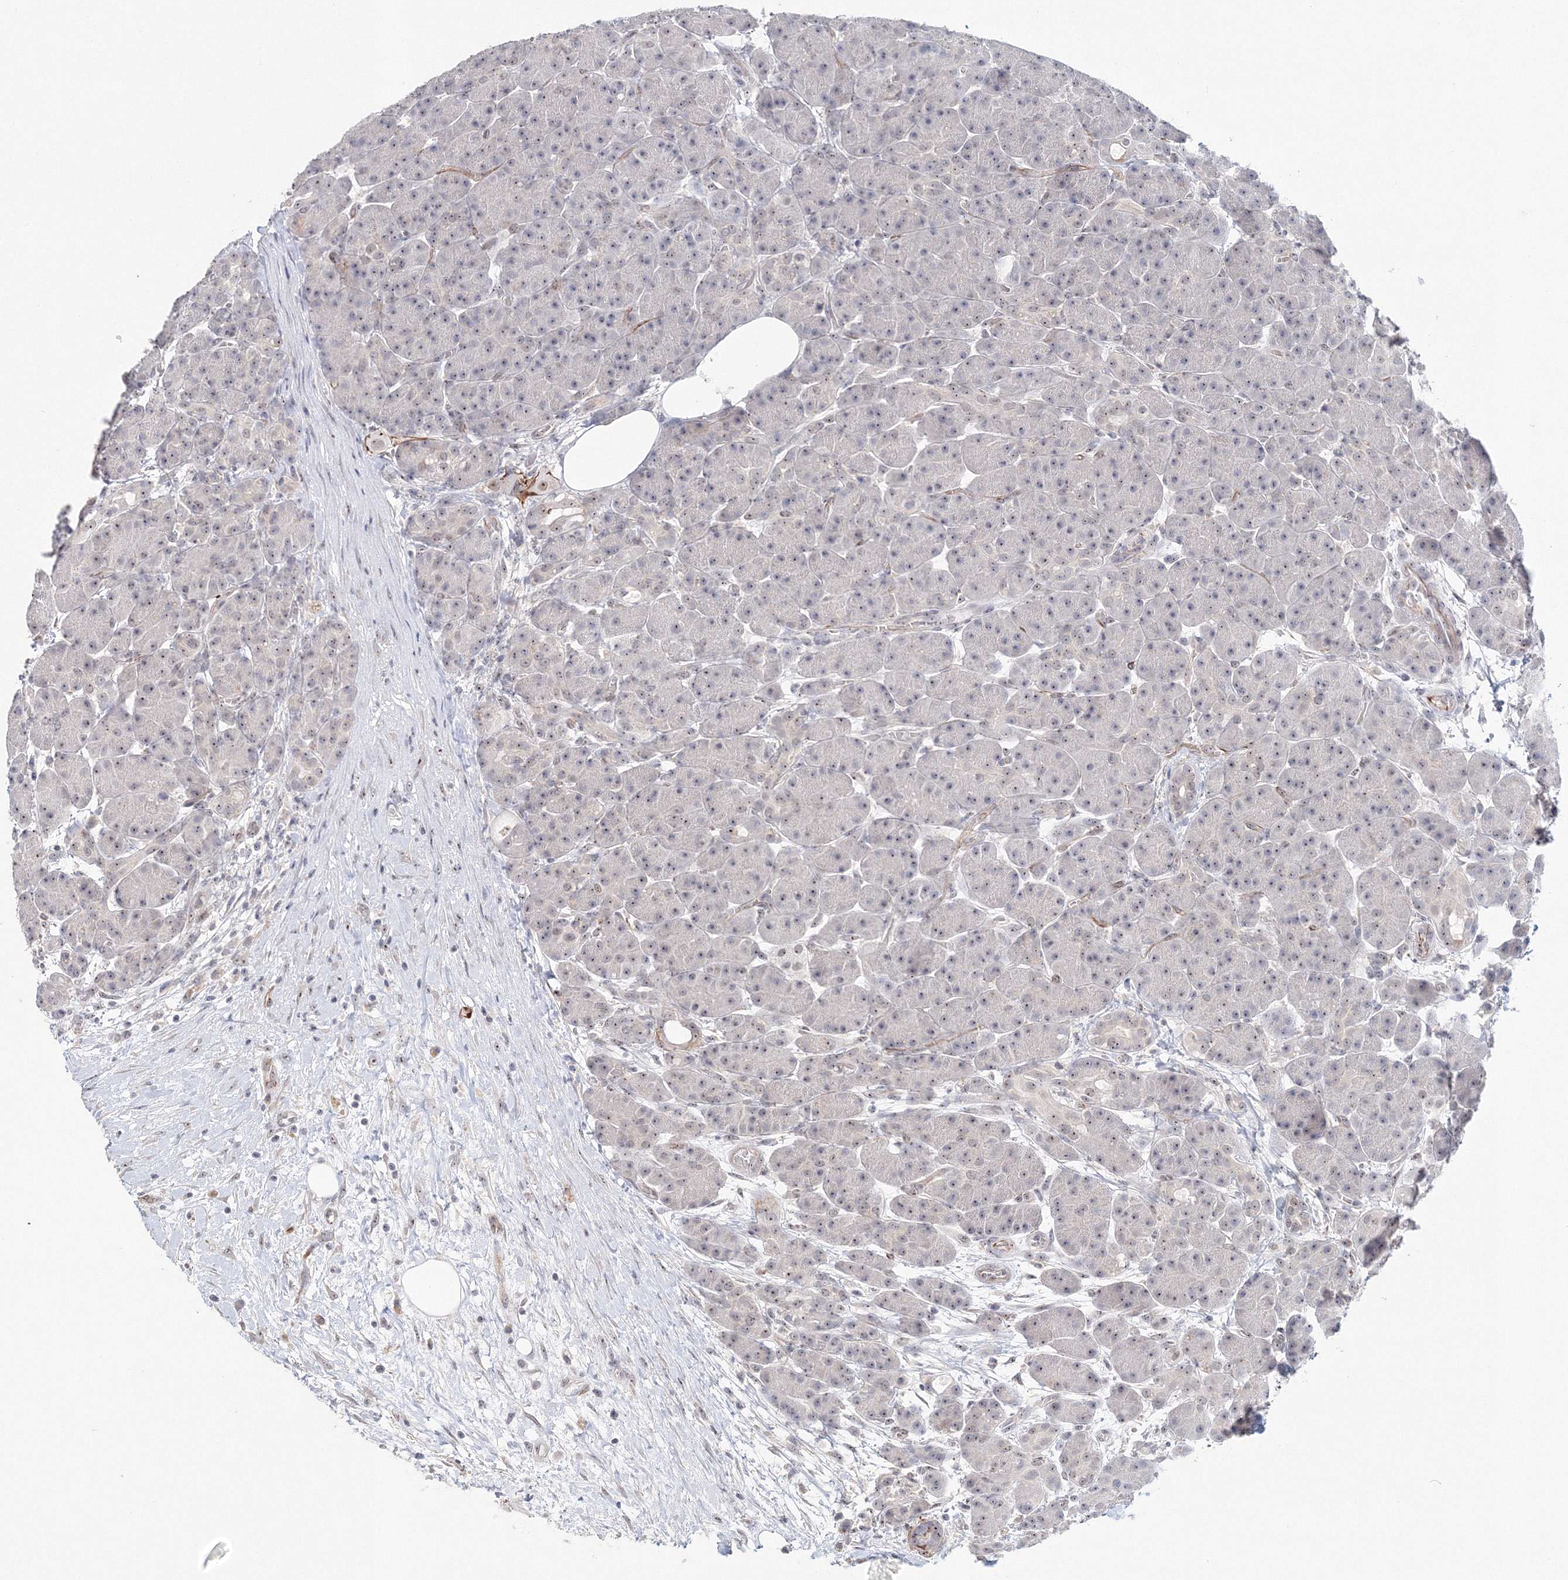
{"staining": {"intensity": "moderate", "quantity": "25%-75%", "location": "cytoplasmic/membranous,nuclear"}, "tissue": "pancreas", "cell_type": "Exocrine glandular cells", "image_type": "normal", "snomed": [{"axis": "morphology", "description": "Normal tissue, NOS"}, {"axis": "topography", "description": "Pancreas"}], "caption": "Benign pancreas demonstrates moderate cytoplasmic/membranous,nuclear staining in about 25%-75% of exocrine glandular cells, visualized by immunohistochemistry.", "gene": "SIRT7", "patient": {"sex": "male", "age": 63}}